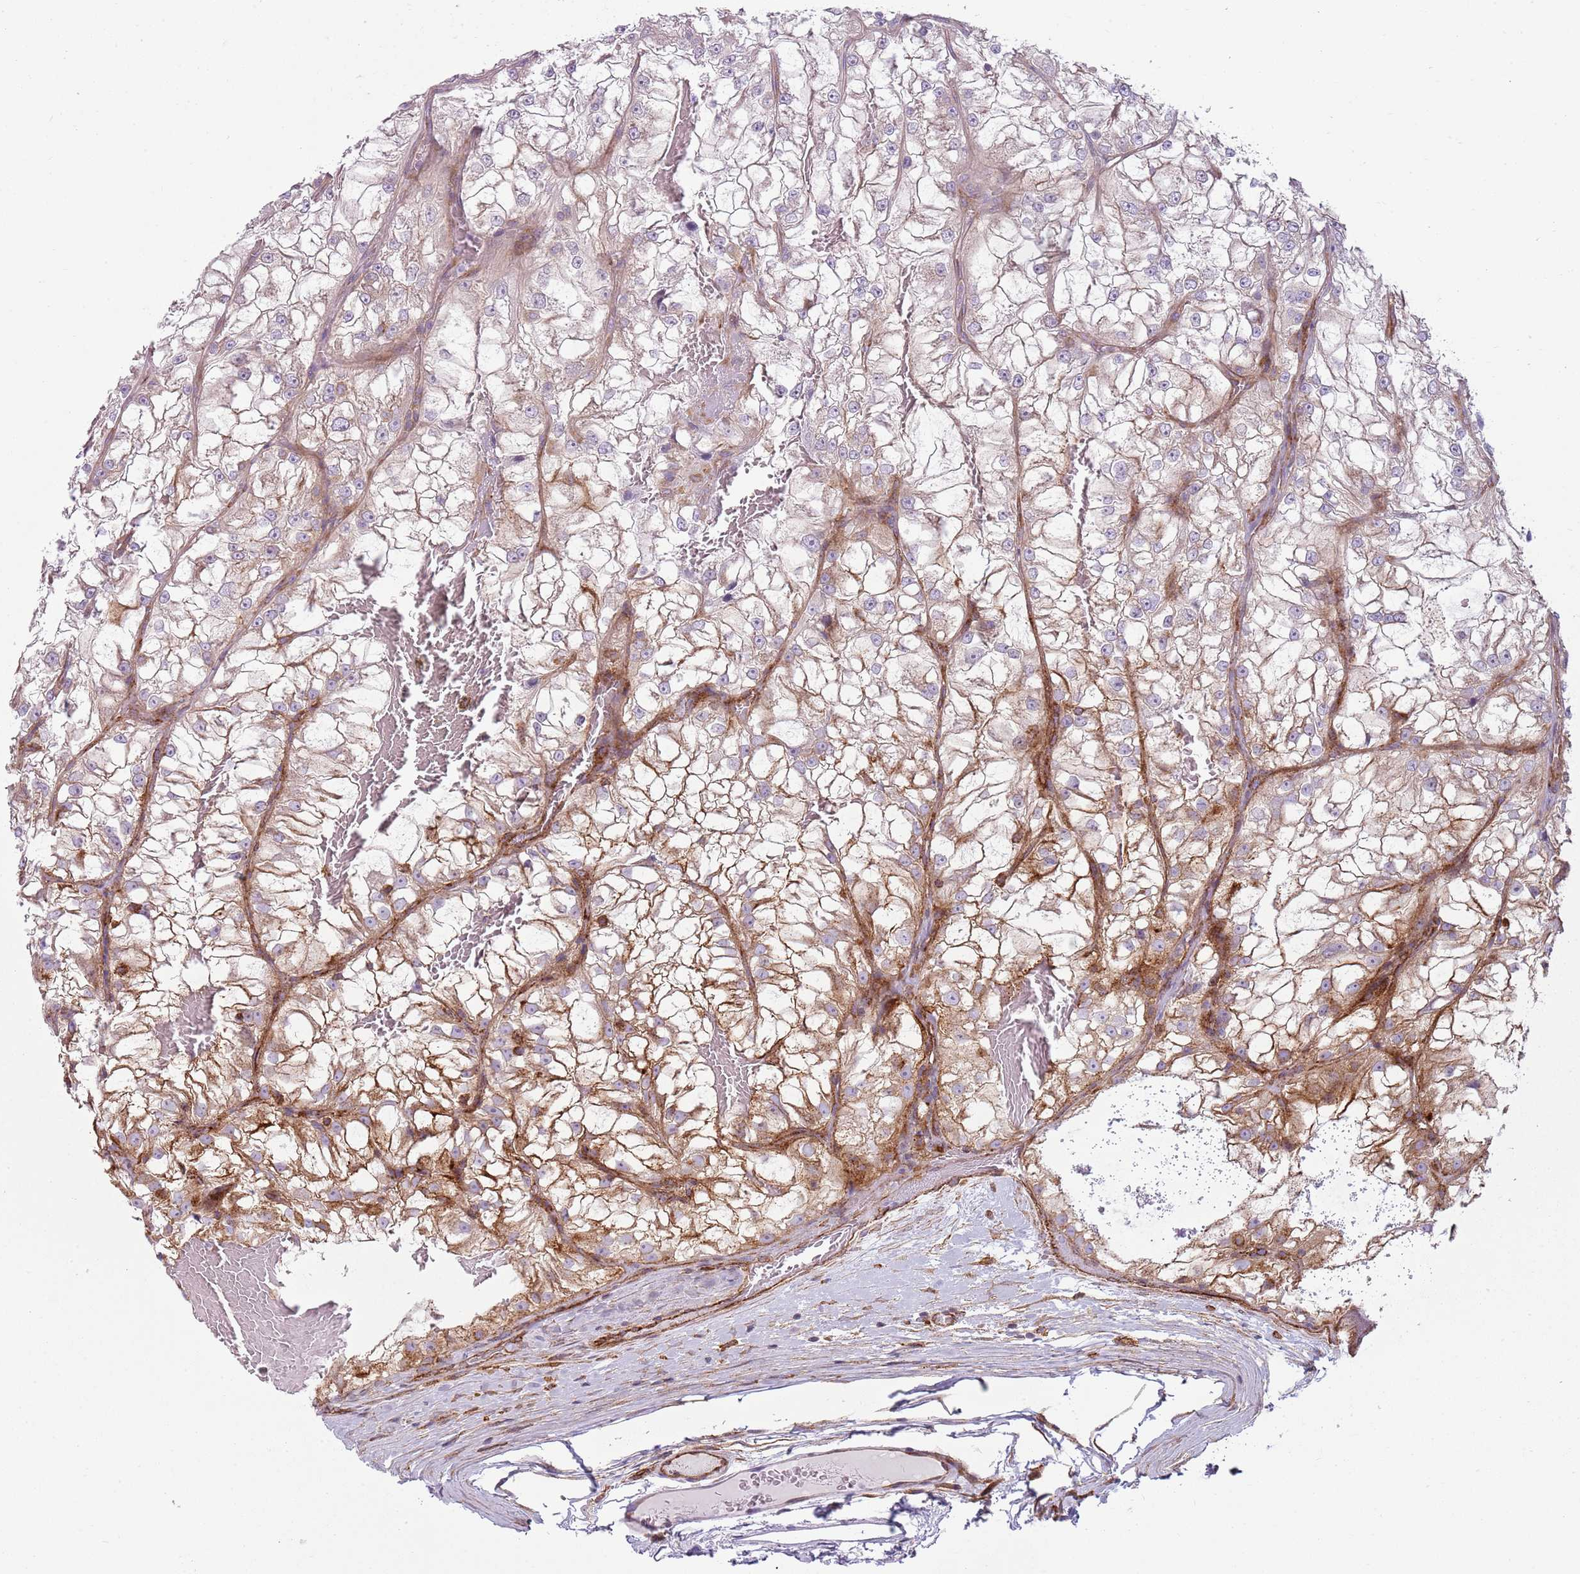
{"staining": {"intensity": "moderate", "quantity": "<25%", "location": "cytoplasmic/membranous"}, "tissue": "renal cancer", "cell_type": "Tumor cells", "image_type": "cancer", "snomed": [{"axis": "morphology", "description": "Adenocarcinoma, NOS"}, {"axis": "topography", "description": "Kidney"}], "caption": "Protein positivity by immunohistochemistry (IHC) shows moderate cytoplasmic/membranous expression in about <25% of tumor cells in renal cancer.", "gene": "SNX1", "patient": {"sex": "female", "age": 72}}